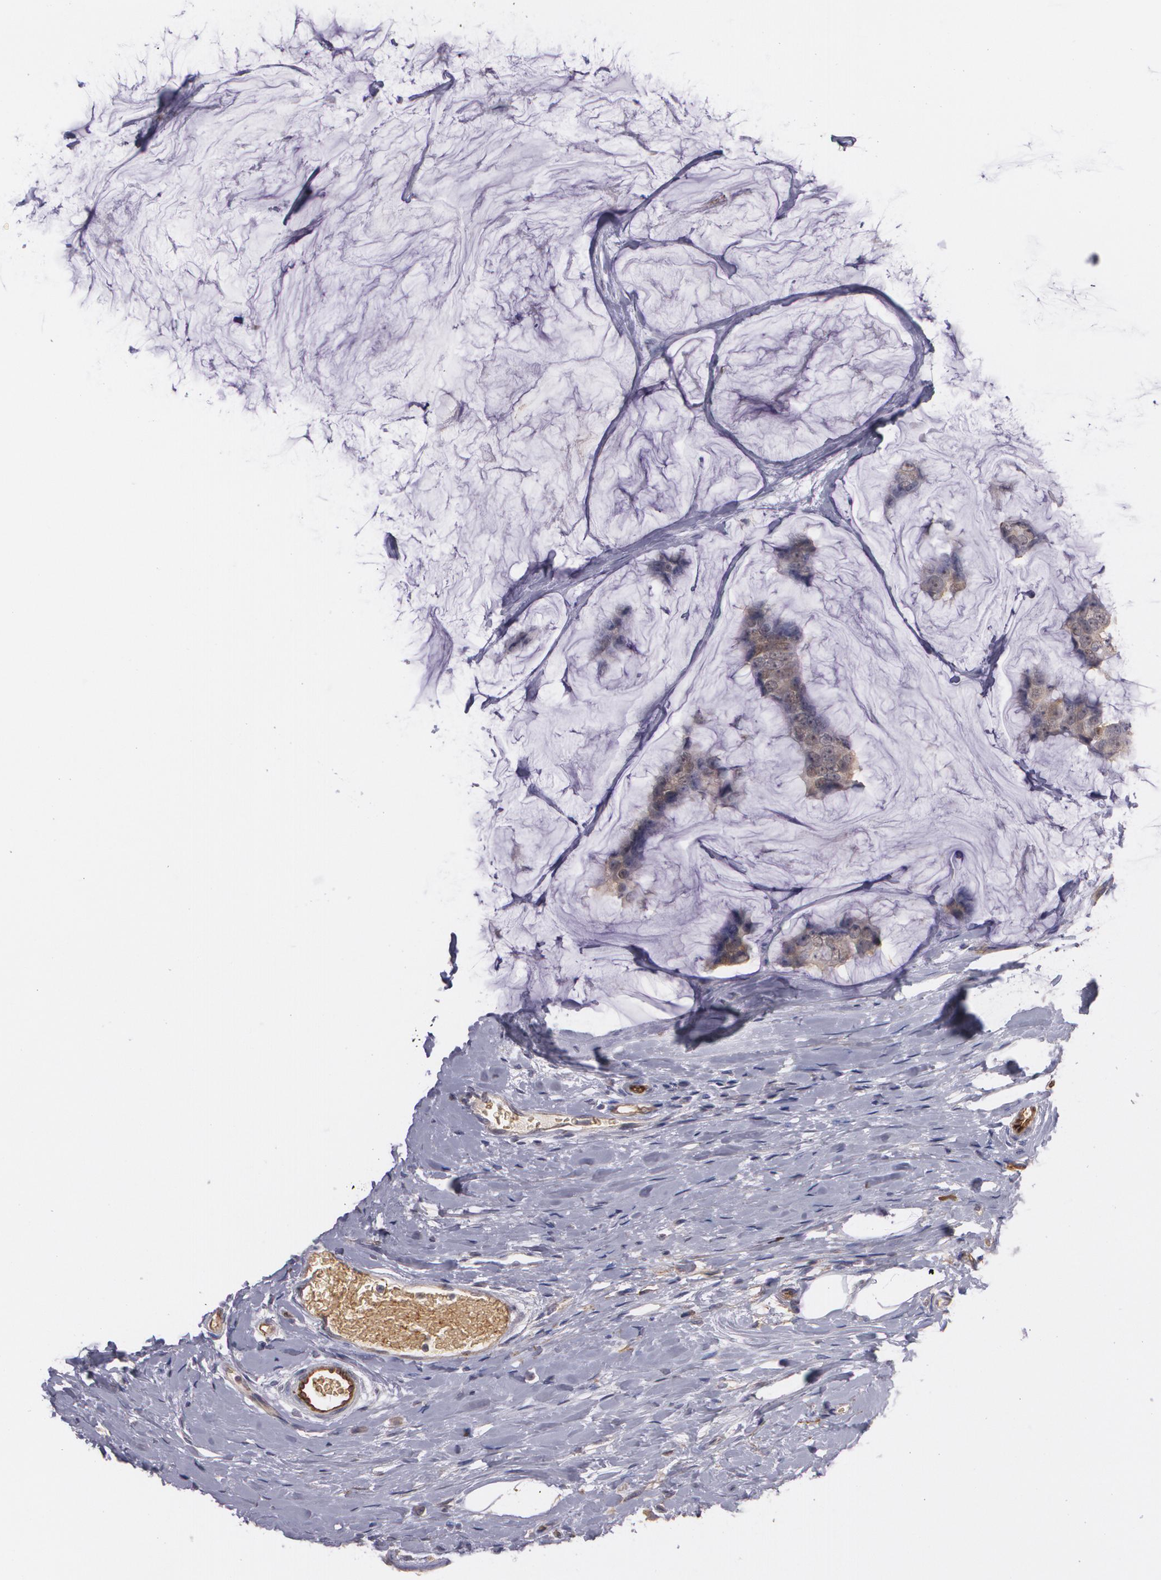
{"staining": {"intensity": "moderate", "quantity": ">75%", "location": "cytoplasmic/membranous"}, "tissue": "breast cancer", "cell_type": "Tumor cells", "image_type": "cancer", "snomed": [{"axis": "morphology", "description": "Normal tissue, NOS"}, {"axis": "morphology", "description": "Duct carcinoma"}, {"axis": "topography", "description": "Breast"}], "caption": "Protein expression analysis of breast intraductal carcinoma shows moderate cytoplasmic/membranous expression in about >75% of tumor cells.", "gene": "ACE", "patient": {"sex": "female", "age": 50}}